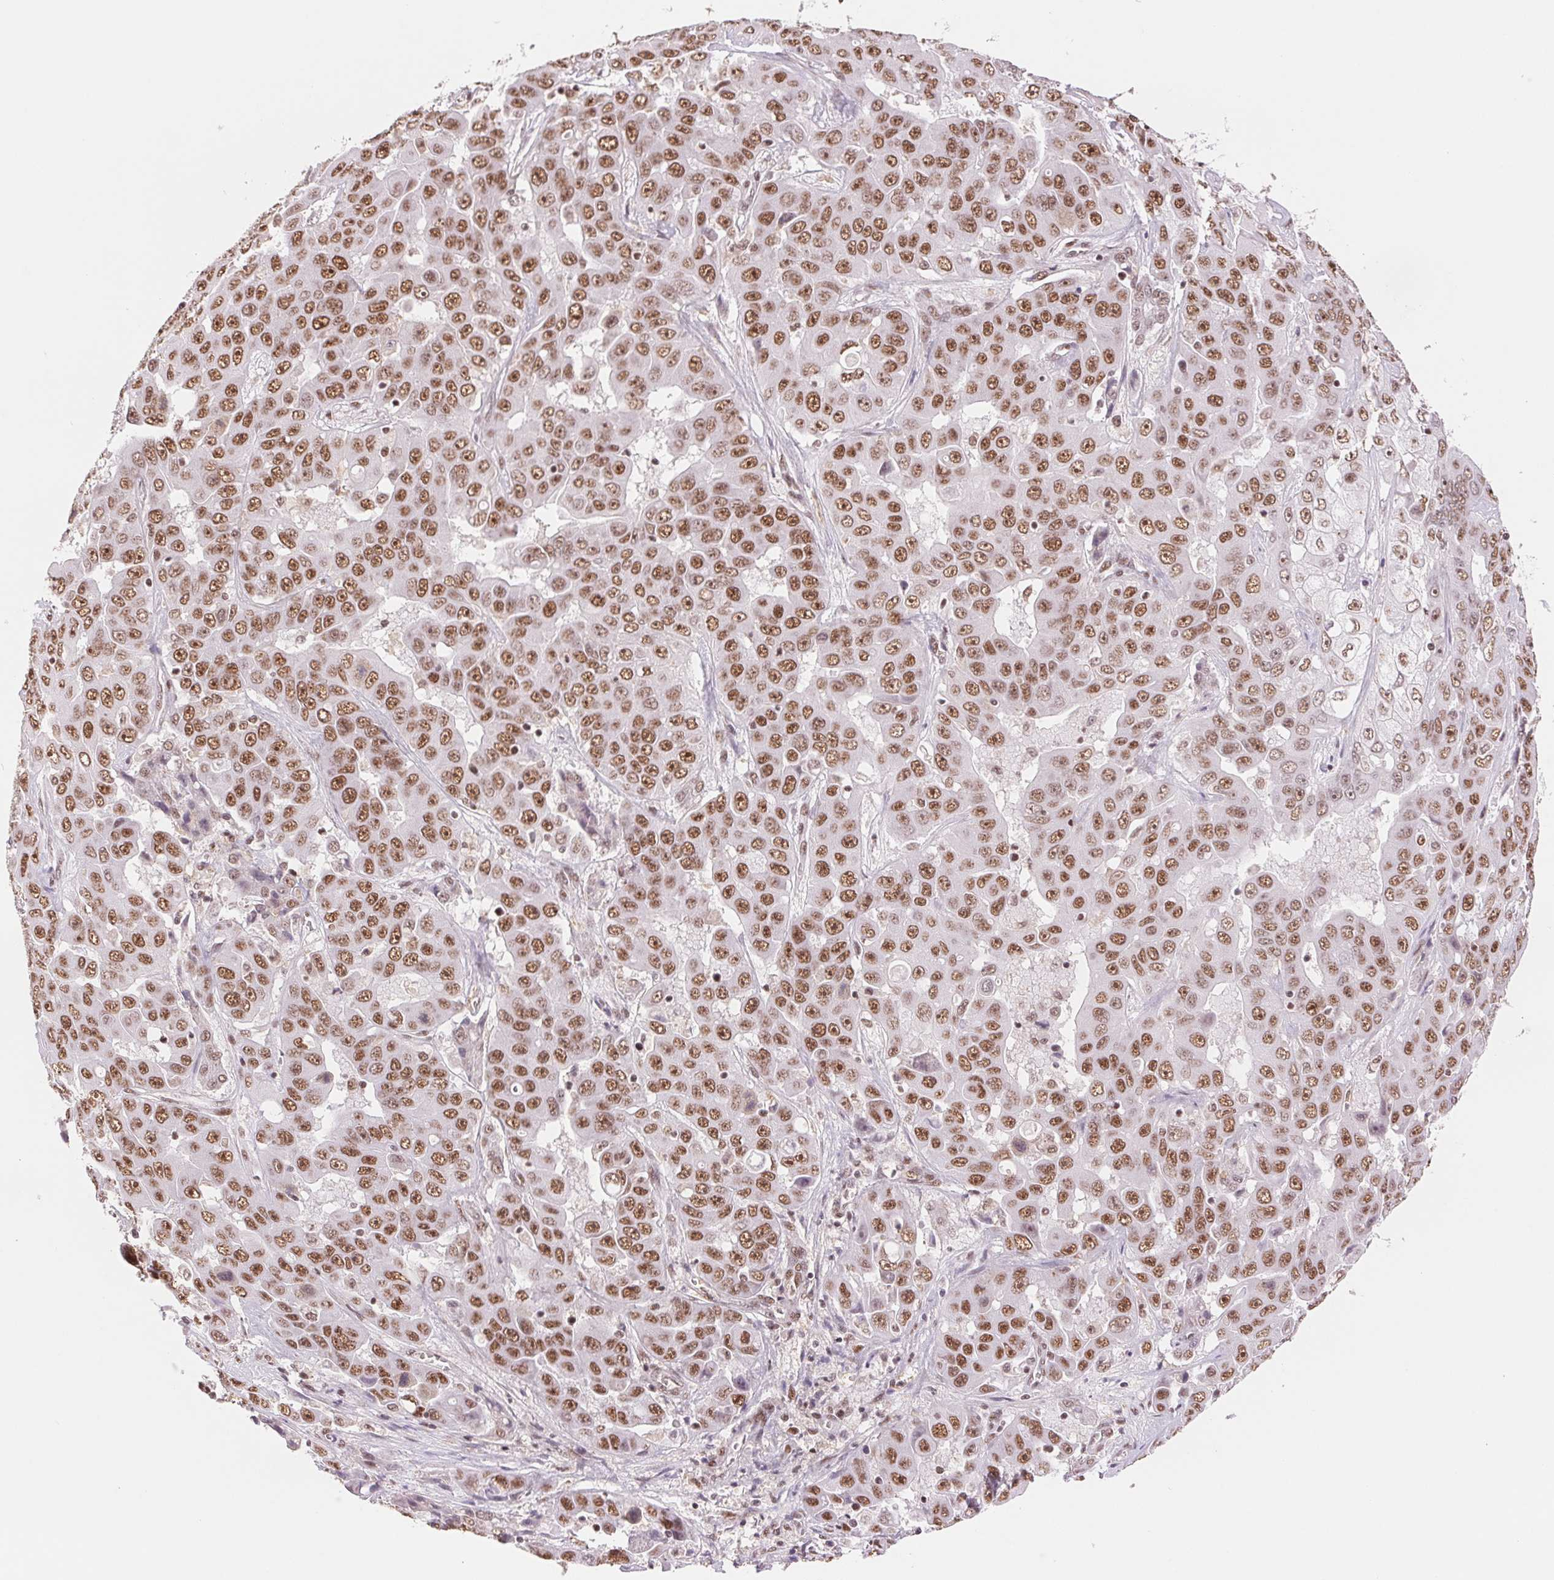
{"staining": {"intensity": "moderate", "quantity": ">75%", "location": "nuclear"}, "tissue": "liver cancer", "cell_type": "Tumor cells", "image_type": "cancer", "snomed": [{"axis": "morphology", "description": "Cholangiocarcinoma"}, {"axis": "topography", "description": "Liver"}], "caption": "Tumor cells exhibit medium levels of moderate nuclear staining in about >75% of cells in human liver cholangiocarcinoma.", "gene": "SREK1", "patient": {"sex": "female", "age": 52}}